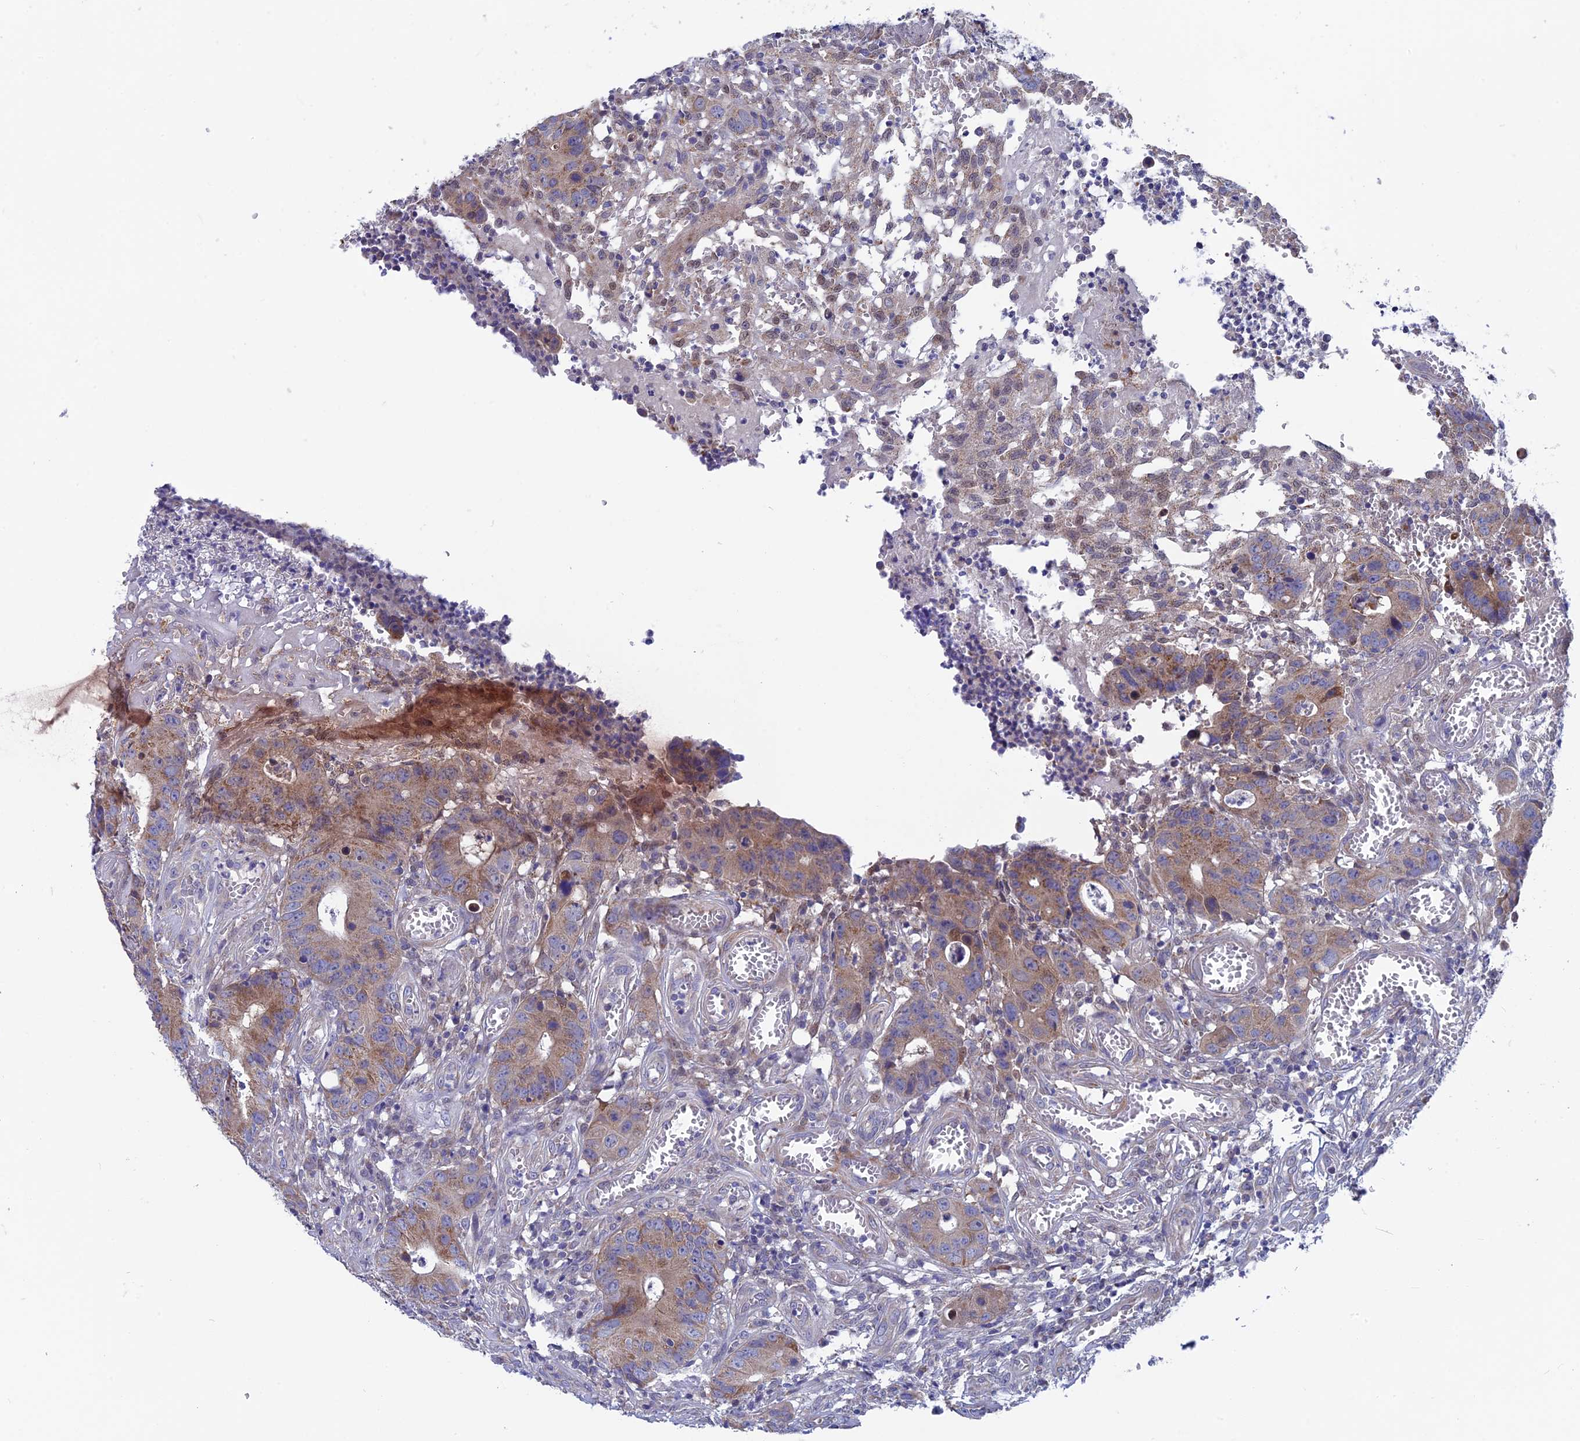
{"staining": {"intensity": "moderate", "quantity": ">75%", "location": "cytoplasmic/membranous"}, "tissue": "colorectal cancer", "cell_type": "Tumor cells", "image_type": "cancer", "snomed": [{"axis": "morphology", "description": "Adenocarcinoma, NOS"}, {"axis": "topography", "description": "Colon"}], "caption": "Human colorectal adenocarcinoma stained with a brown dye demonstrates moderate cytoplasmic/membranous positive staining in approximately >75% of tumor cells.", "gene": "AK4", "patient": {"sex": "female", "age": 57}}